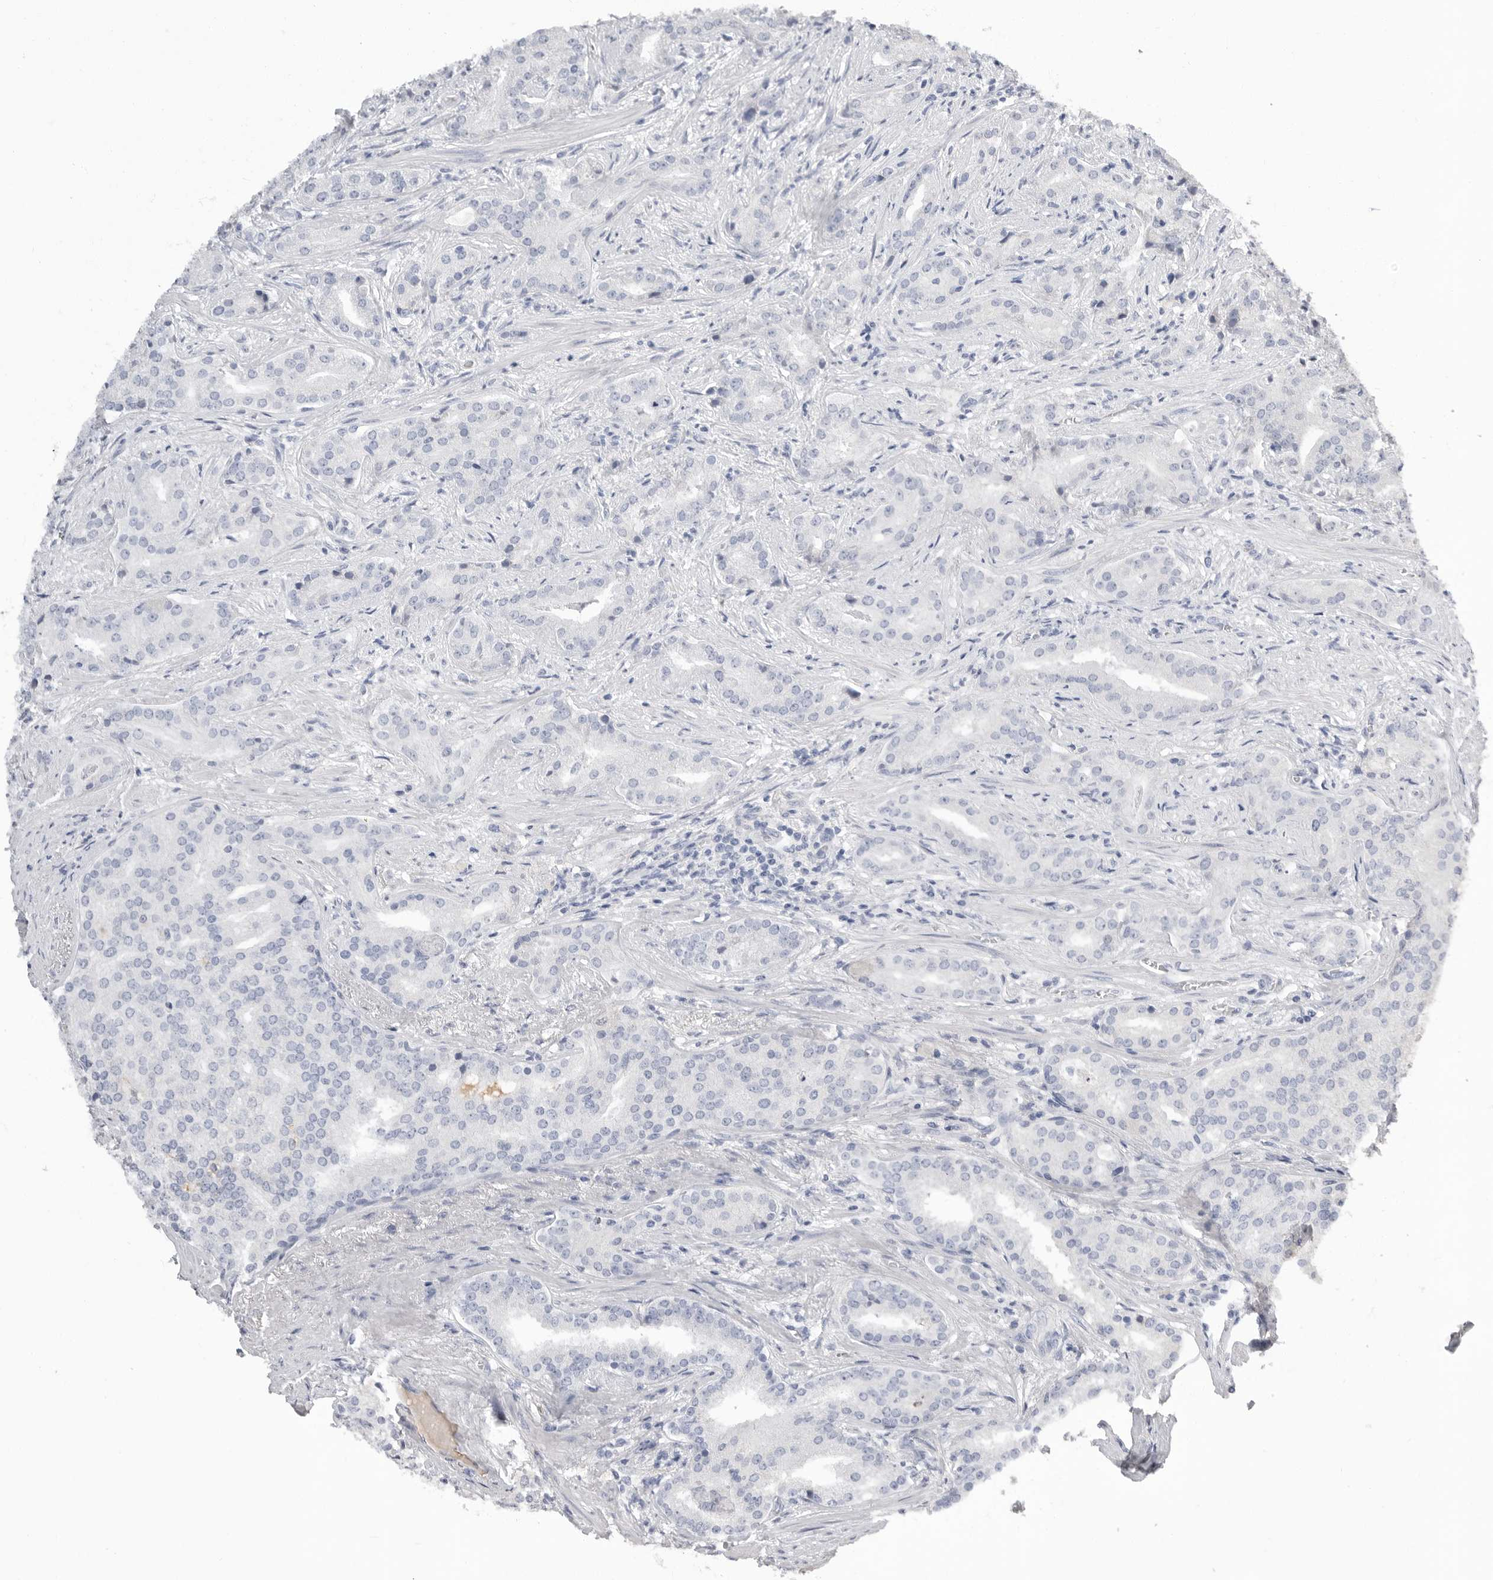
{"staining": {"intensity": "negative", "quantity": "none", "location": "none"}, "tissue": "prostate cancer", "cell_type": "Tumor cells", "image_type": "cancer", "snomed": [{"axis": "morphology", "description": "Adenocarcinoma, Low grade"}, {"axis": "topography", "description": "Prostate"}], "caption": "This is a micrograph of immunohistochemistry staining of prostate cancer (adenocarcinoma (low-grade)), which shows no positivity in tumor cells.", "gene": "APOA2", "patient": {"sex": "male", "age": 67}}